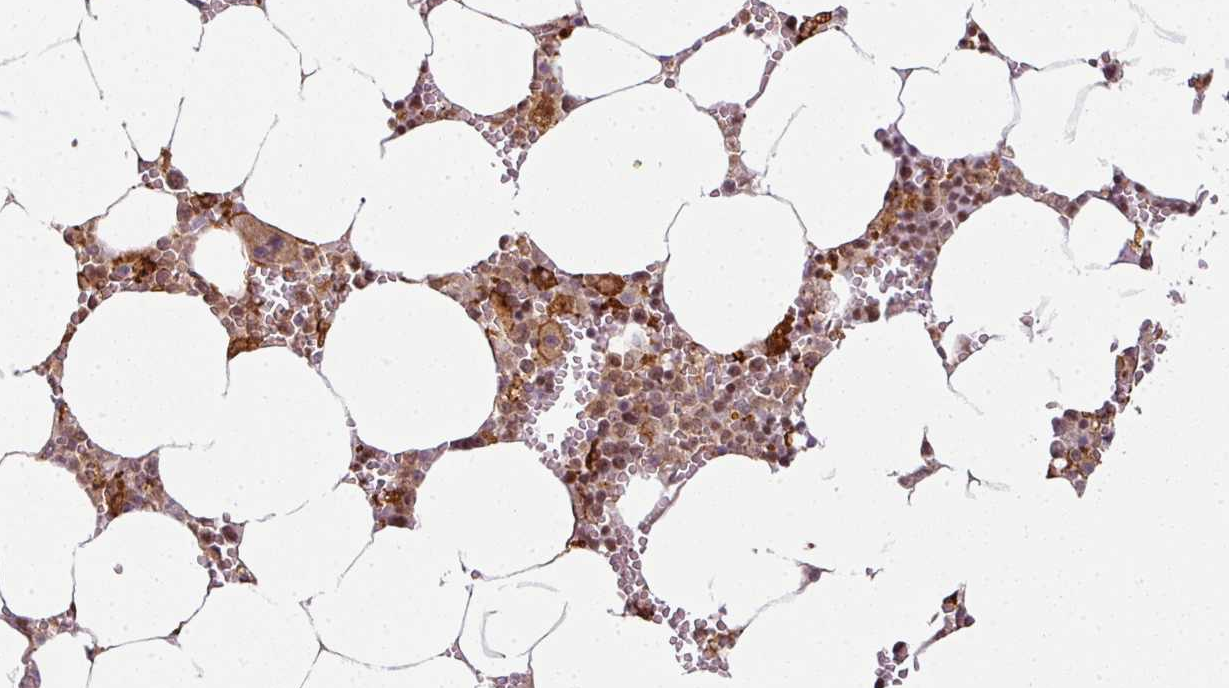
{"staining": {"intensity": "moderate", "quantity": ">75%", "location": "cytoplasmic/membranous,nuclear"}, "tissue": "bone marrow", "cell_type": "Hematopoietic cells", "image_type": "normal", "snomed": [{"axis": "morphology", "description": "Normal tissue, NOS"}, {"axis": "topography", "description": "Bone marrow"}], "caption": "This histopathology image reveals normal bone marrow stained with IHC to label a protein in brown. The cytoplasmic/membranous,nuclear of hematopoietic cells show moderate positivity for the protein. Nuclei are counter-stained blue.", "gene": "ATAT1", "patient": {"sex": "male", "age": 70}}